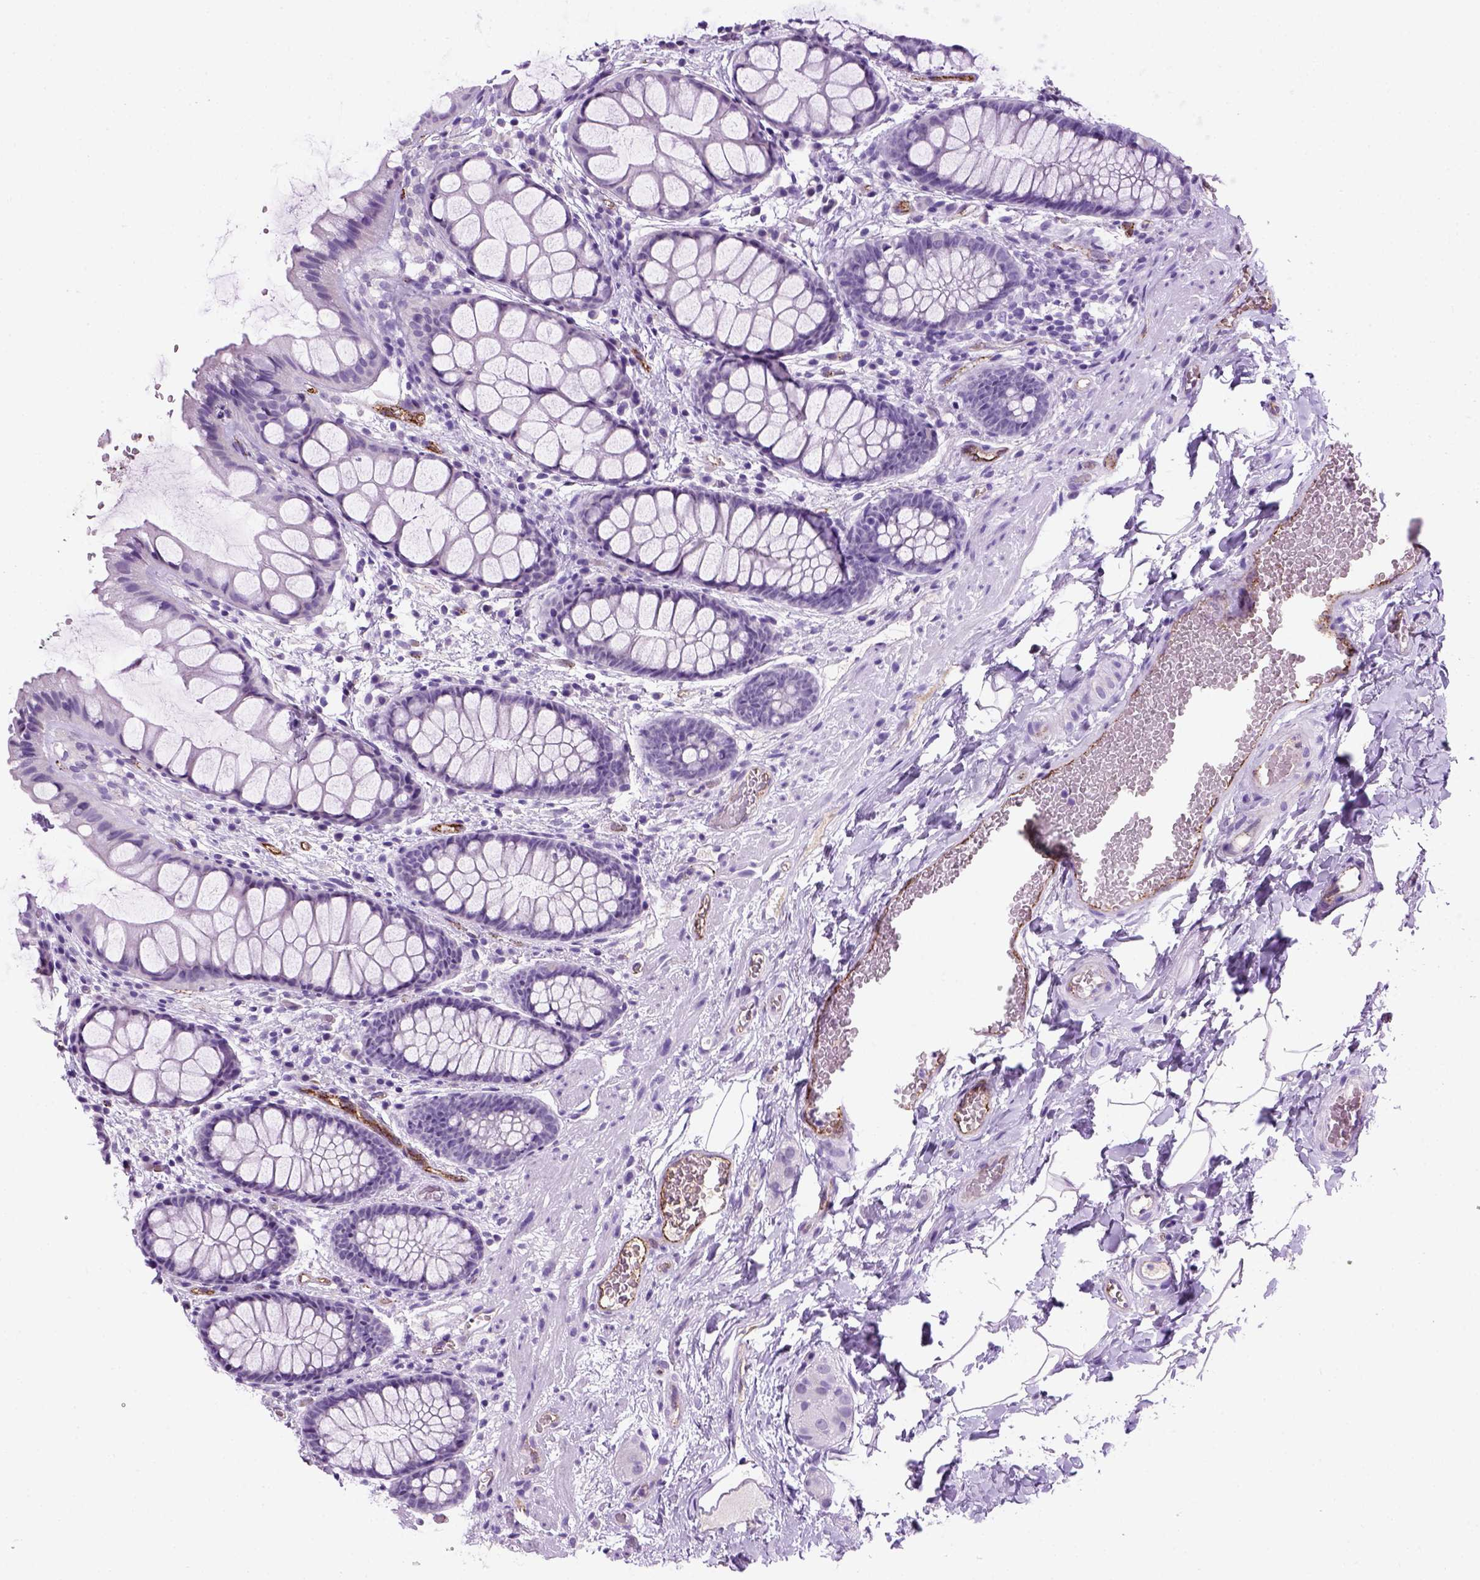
{"staining": {"intensity": "negative", "quantity": "none", "location": "none"}, "tissue": "rectum", "cell_type": "Glandular cells", "image_type": "normal", "snomed": [{"axis": "morphology", "description": "Normal tissue, NOS"}, {"axis": "topography", "description": "Rectum"}], "caption": "The micrograph demonstrates no significant expression in glandular cells of rectum.", "gene": "VWF", "patient": {"sex": "female", "age": 62}}